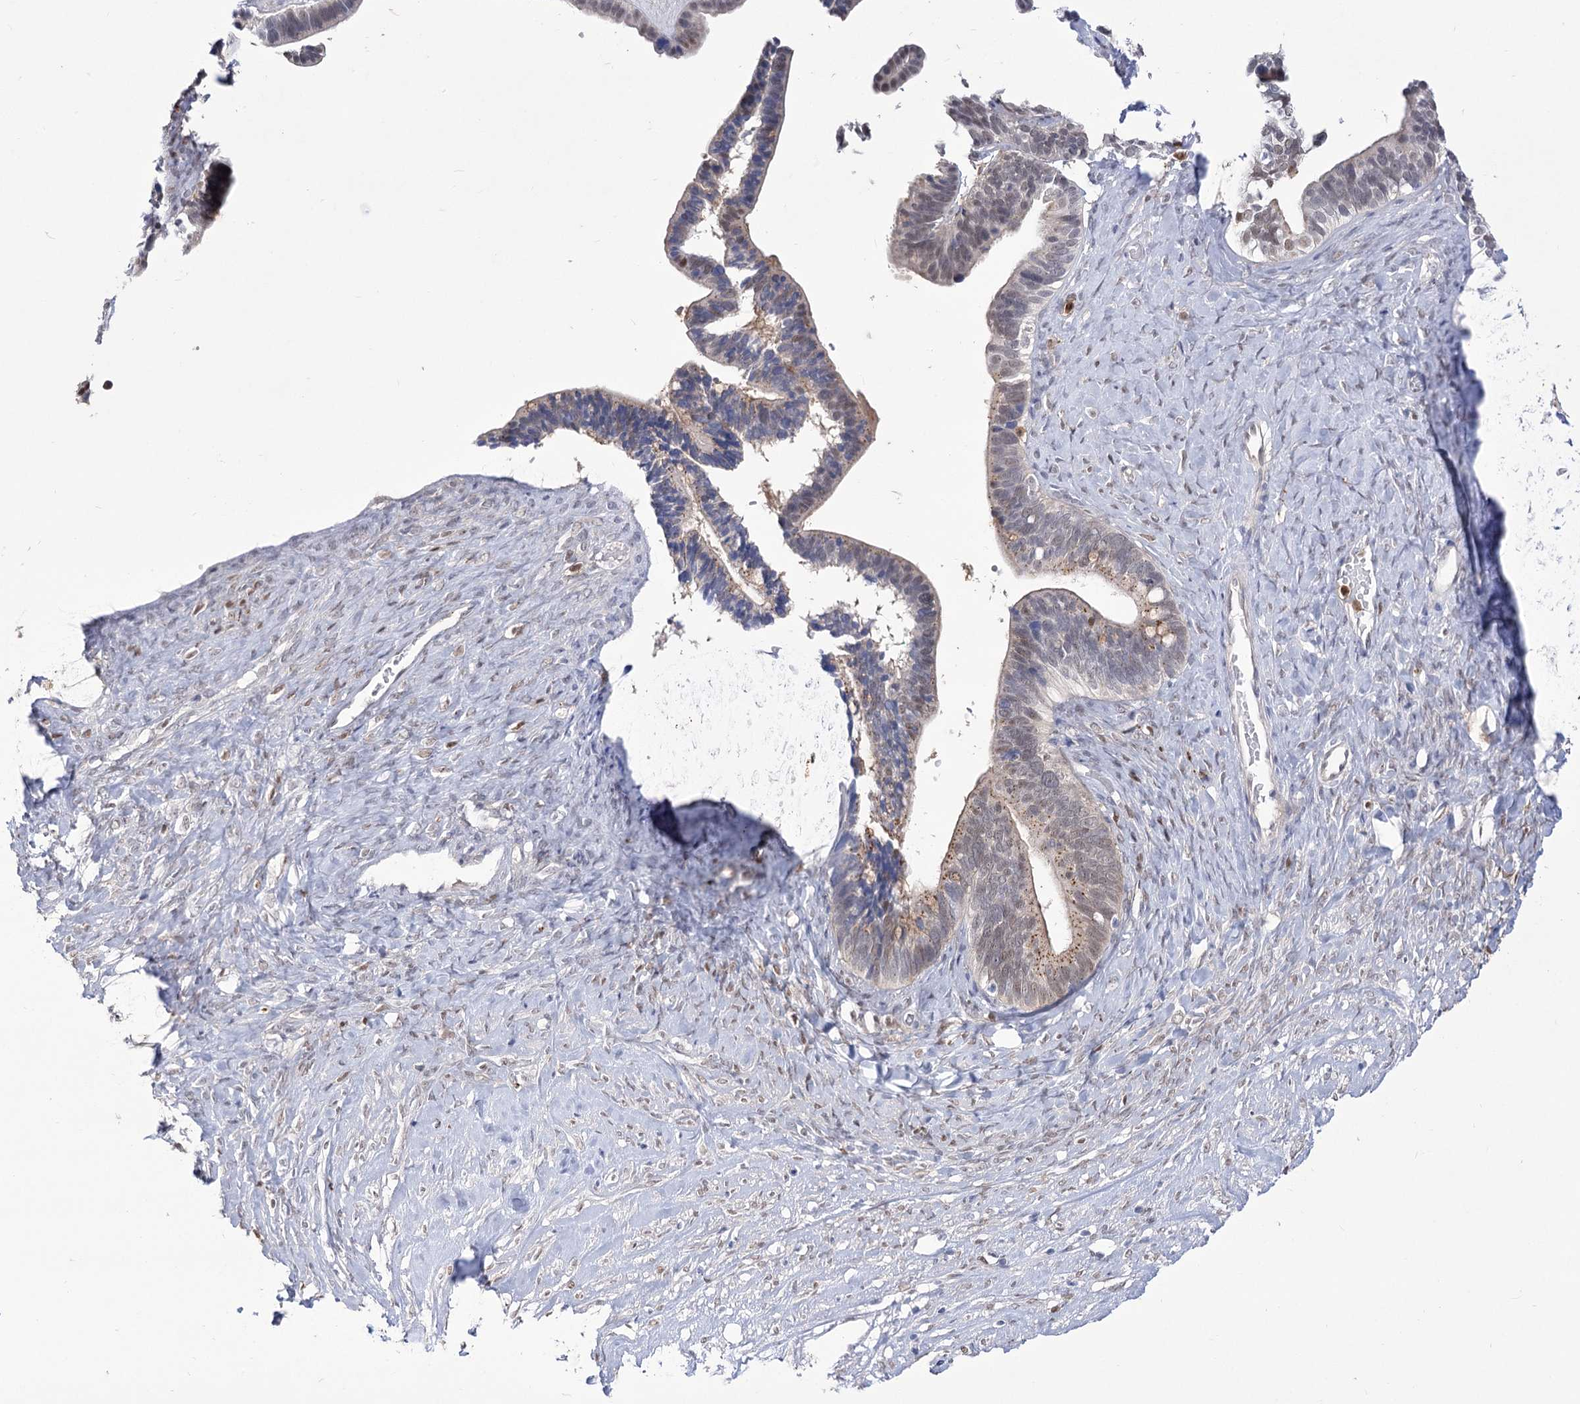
{"staining": {"intensity": "weak", "quantity": "25%-75%", "location": "cytoplasmic/membranous"}, "tissue": "ovarian cancer", "cell_type": "Tumor cells", "image_type": "cancer", "snomed": [{"axis": "morphology", "description": "Cystadenocarcinoma, serous, NOS"}, {"axis": "topography", "description": "Ovary"}], "caption": "This is an image of IHC staining of ovarian cancer, which shows weak positivity in the cytoplasmic/membranous of tumor cells.", "gene": "SIAE", "patient": {"sex": "female", "age": 56}}